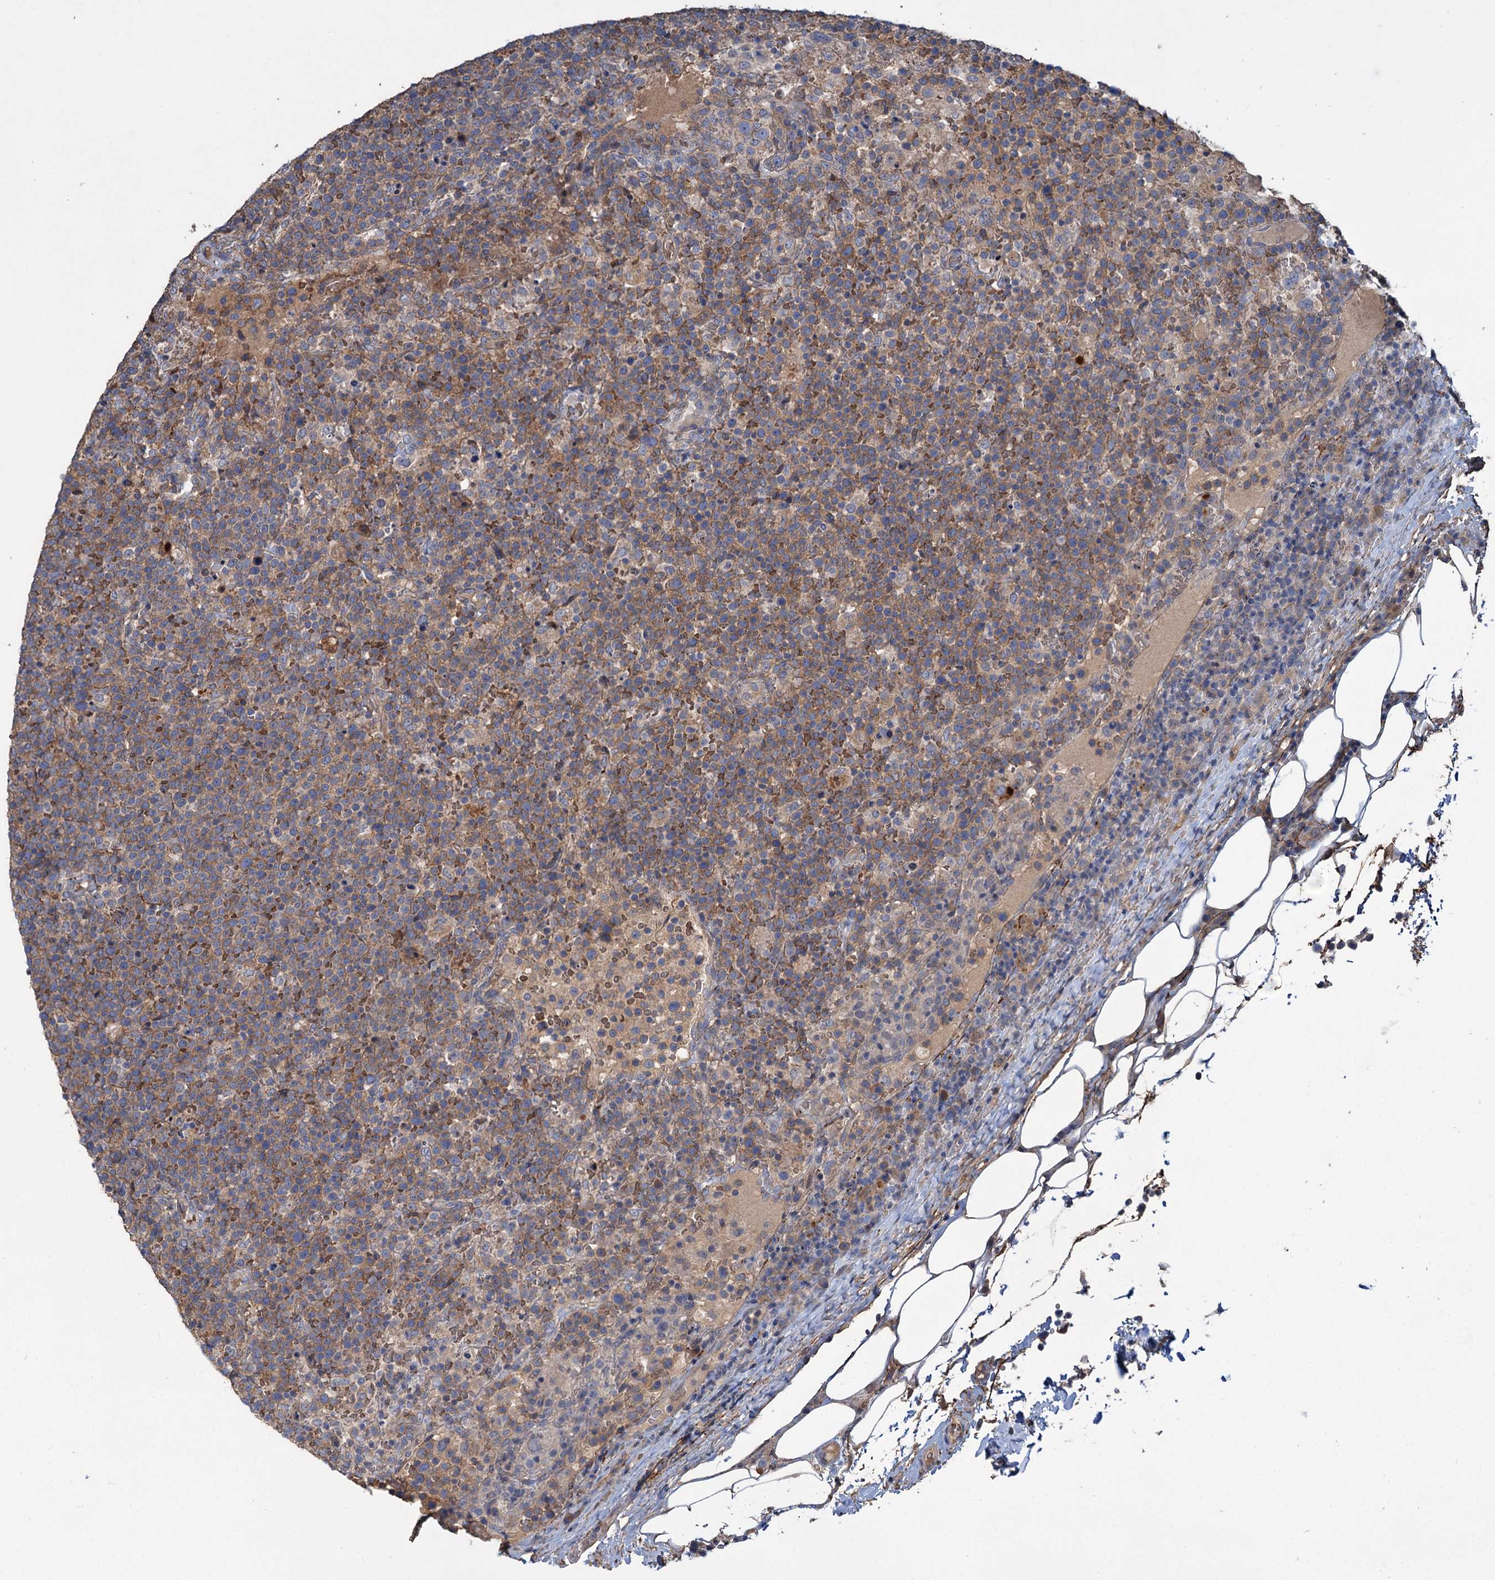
{"staining": {"intensity": "weak", "quantity": "<25%", "location": "cytoplasmic/membranous"}, "tissue": "lymphoma", "cell_type": "Tumor cells", "image_type": "cancer", "snomed": [{"axis": "morphology", "description": "Malignant lymphoma, non-Hodgkin's type, High grade"}, {"axis": "topography", "description": "Lymph node"}], "caption": "This image is of high-grade malignant lymphoma, non-Hodgkin's type stained with immunohistochemistry to label a protein in brown with the nuclei are counter-stained blue. There is no expression in tumor cells.", "gene": "URAD", "patient": {"sex": "male", "age": 61}}